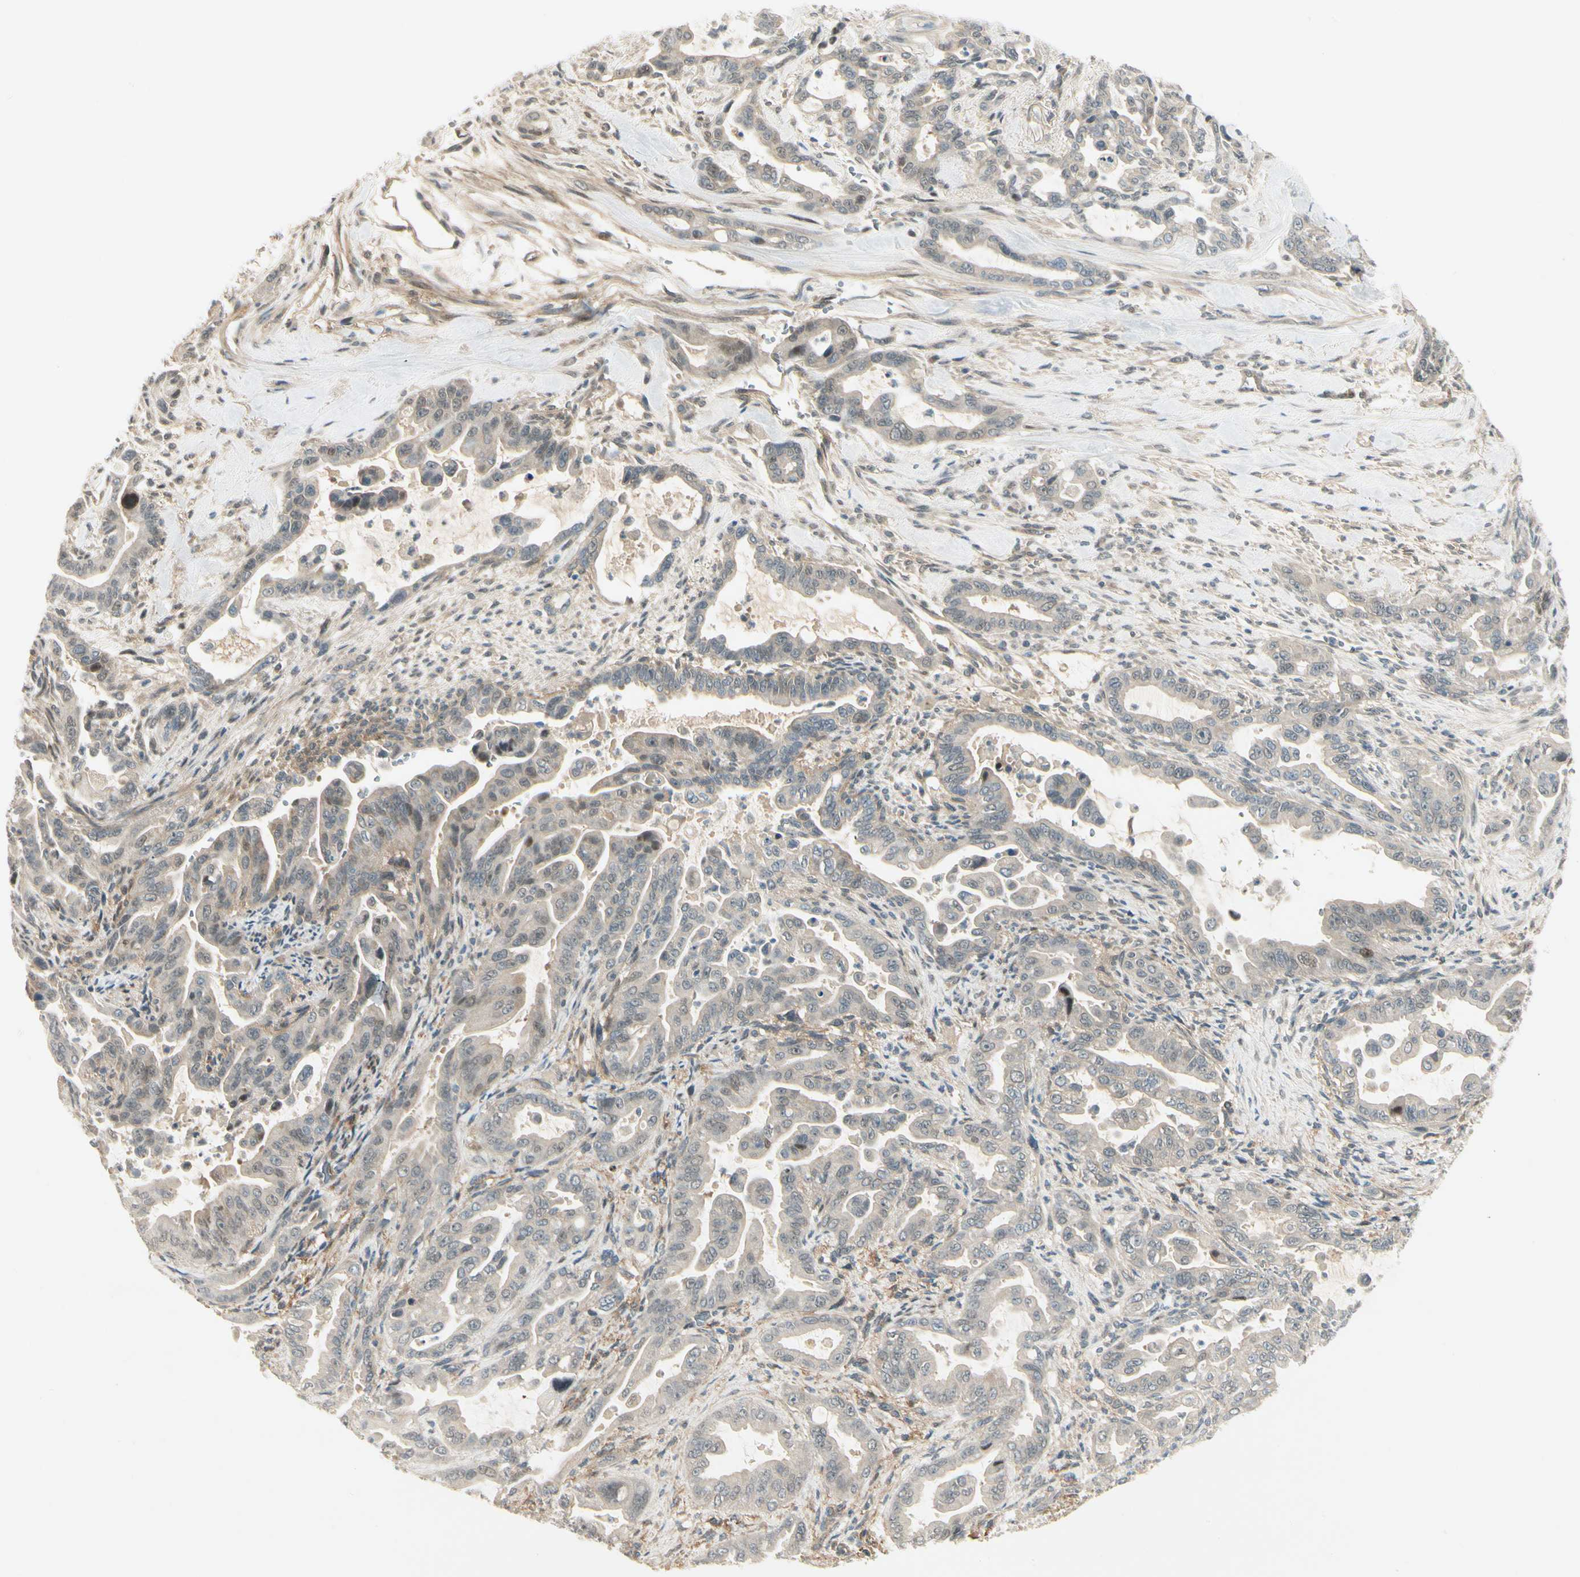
{"staining": {"intensity": "negative", "quantity": "none", "location": "none"}, "tissue": "pancreatic cancer", "cell_type": "Tumor cells", "image_type": "cancer", "snomed": [{"axis": "morphology", "description": "Adenocarcinoma, NOS"}, {"axis": "topography", "description": "Pancreas"}], "caption": "Micrograph shows no significant protein expression in tumor cells of pancreatic cancer (adenocarcinoma).", "gene": "EPHB3", "patient": {"sex": "male", "age": 70}}